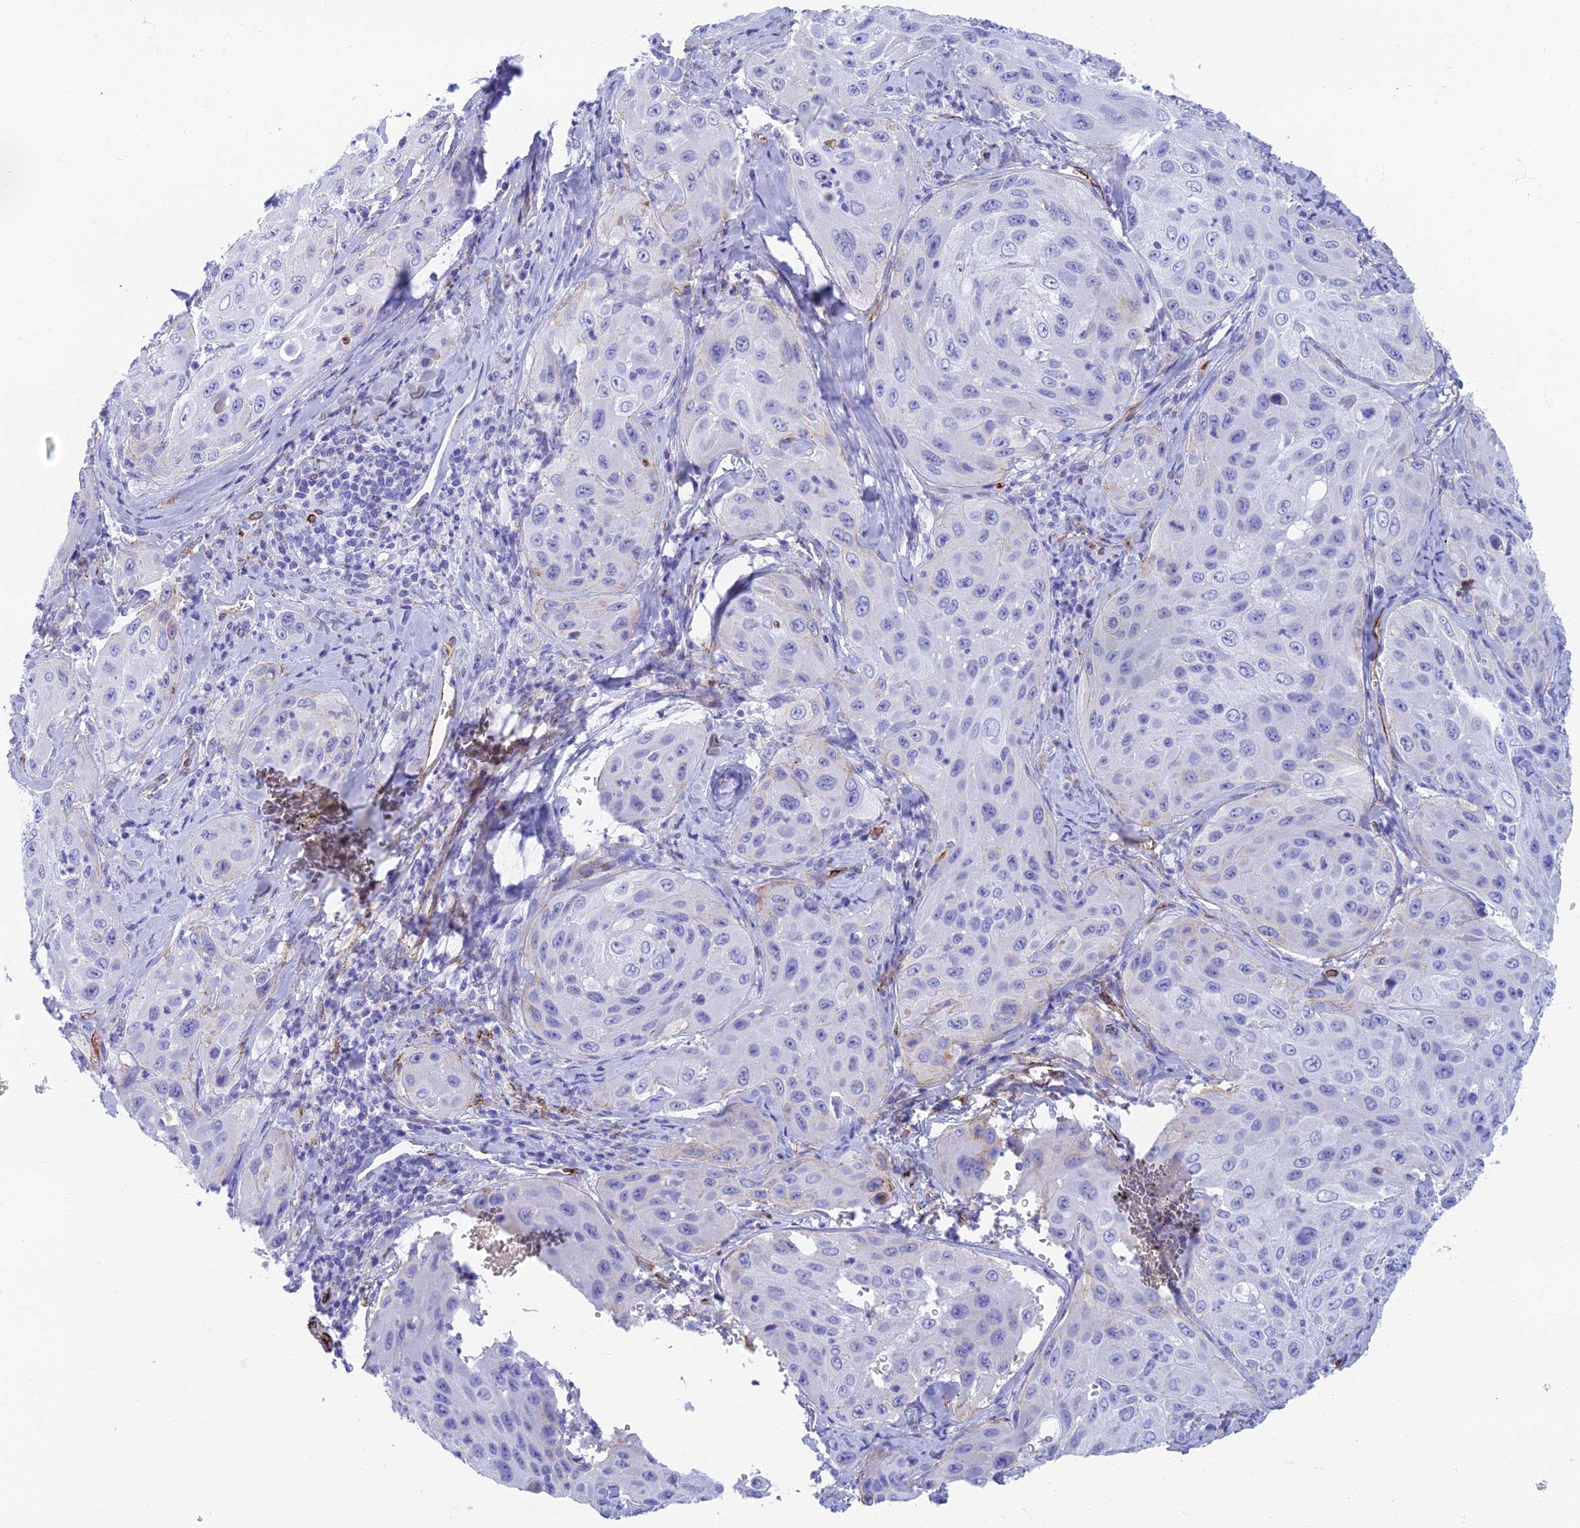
{"staining": {"intensity": "negative", "quantity": "none", "location": "none"}, "tissue": "cervical cancer", "cell_type": "Tumor cells", "image_type": "cancer", "snomed": [{"axis": "morphology", "description": "Squamous cell carcinoma, NOS"}, {"axis": "topography", "description": "Cervix"}], "caption": "A photomicrograph of cervical squamous cell carcinoma stained for a protein displays no brown staining in tumor cells. (DAB IHC visualized using brightfield microscopy, high magnification).", "gene": "ETFRF1", "patient": {"sex": "female", "age": 42}}